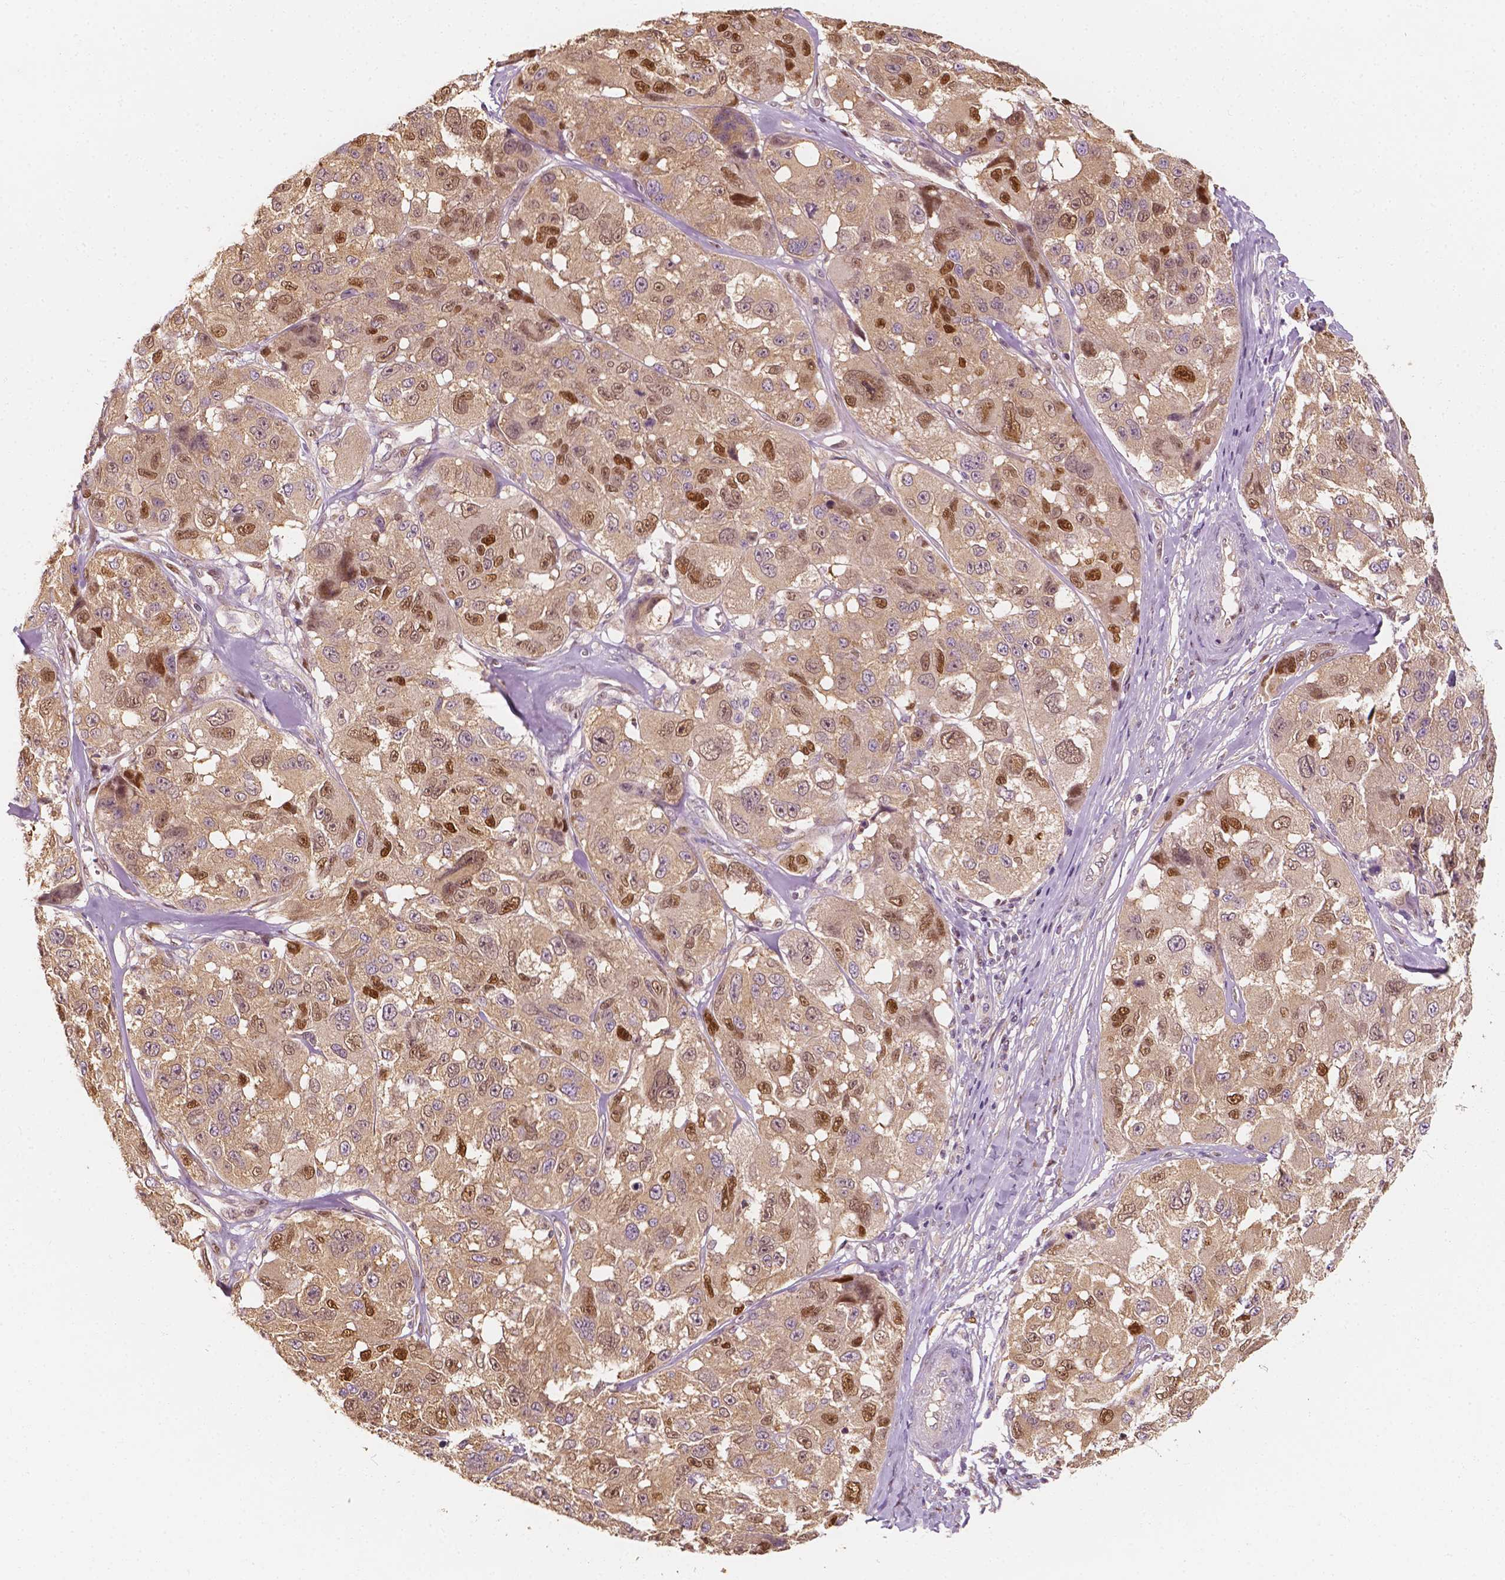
{"staining": {"intensity": "moderate", "quantity": "25%-75%", "location": "cytoplasmic/membranous,nuclear"}, "tissue": "melanoma", "cell_type": "Tumor cells", "image_type": "cancer", "snomed": [{"axis": "morphology", "description": "Malignant melanoma, NOS"}, {"axis": "topography", "description": "Skin"}], "caption": "Human malignant melanoma stained with a protein marker shows moderate staining in tumor cells.", "gene": "TBC1D17", "patient": {"sex": "female", "age": 66}}